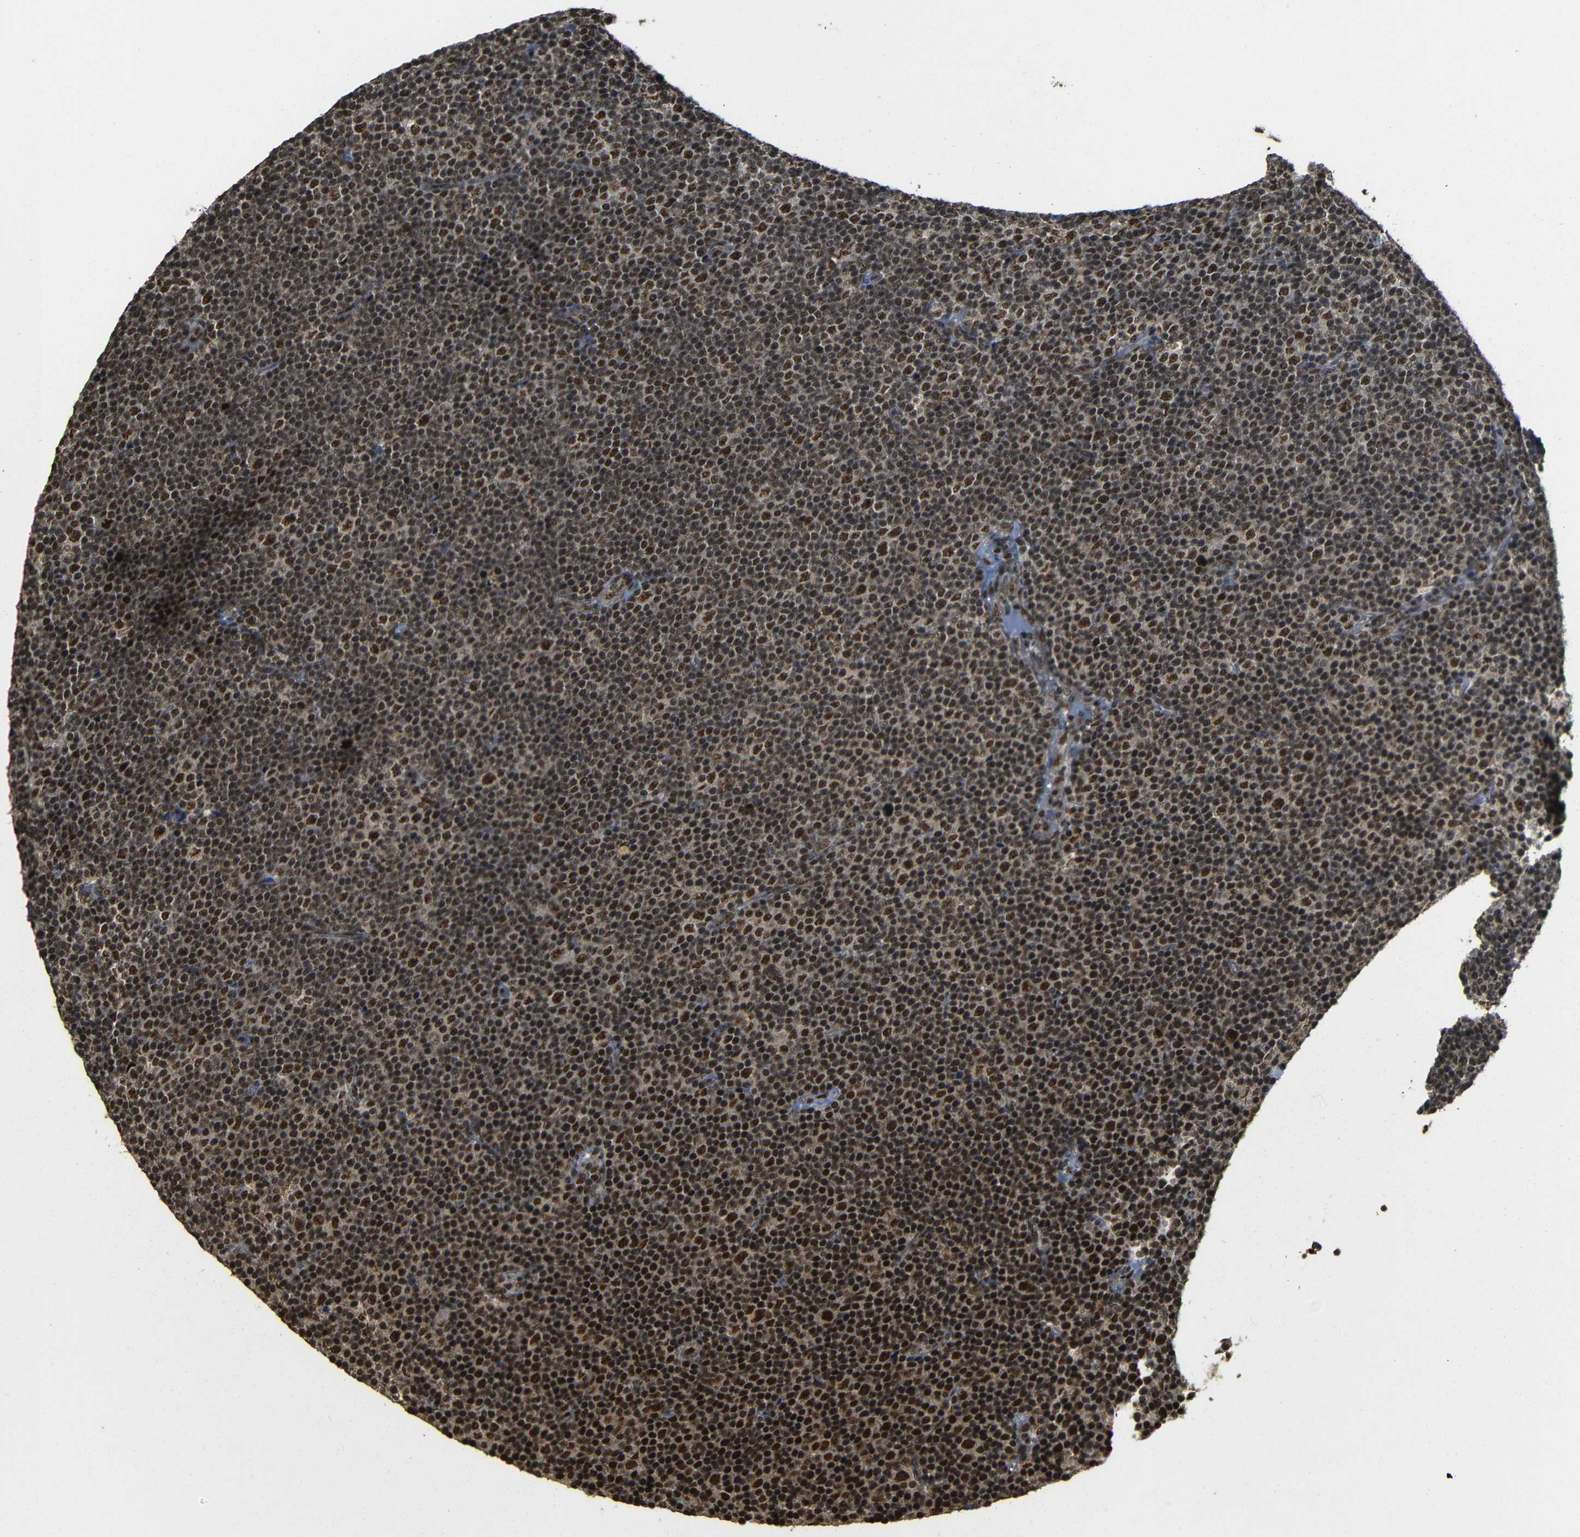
{"staining": {"intensity": "strong", "quantity": ">75%", "location": "nuclear"}, "tissue": "lymphoma", "cell_type": "Tumor cells", "image_type": "cancer", "snomed": [{"axis": "morphology", "description": "Malignant lymphoma, non-Hodgkin's type, Low grade"}, {"axis": "topography", "description": "Lymph node"}], "caption": "High-magnification brightfield microscopy of malignant lymphoma, non-Hodgkin's type (low-grade) stained with DAB (3,3'-diaminobenzidine) (brown) and counterstained with hematoxylin (blue). tumor cells exhibit strong nuclear expression is seen in approximately>75% of cells. (Brightfield microscopy of DAB IHC at high magnification).", "gene": "TCF7L2", "patient": {"sex": "female", "age": 67}}